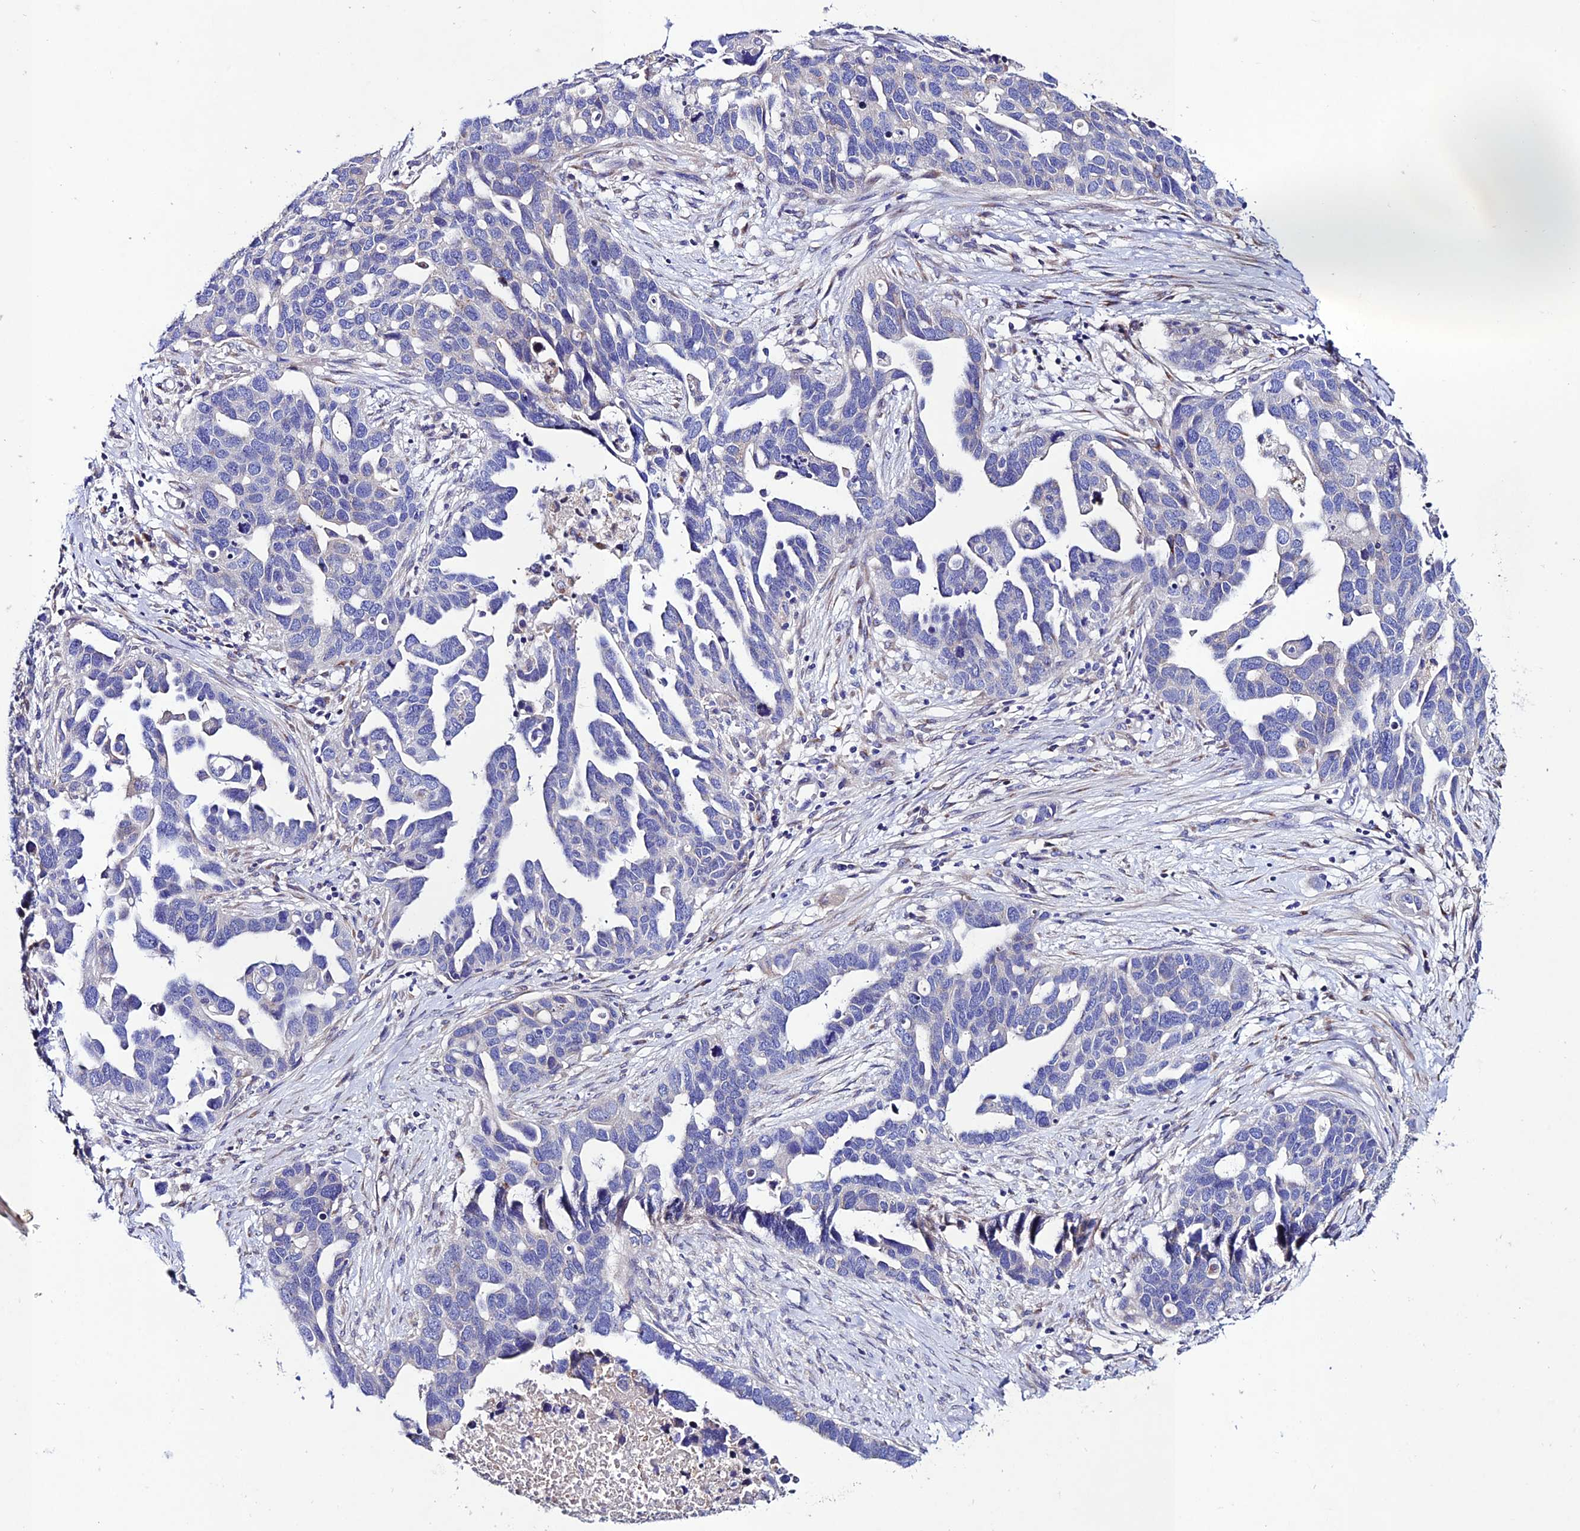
{"staining": {"intensity": "negative", "quantity": "none", "location": "none"}, "tissue": "ovarian cancer", "cell_type": "Tumor cells", "image_type": "cancer", "snomed": [{"axis": "morphology", "description": "Cystadenocarcinoma, serous, NOS"}, {"axis": "topography", "description": "Ovary"}], "caption": "Immunohistochemistry histopathology image of ovarian cancer stained for a protein (brown), which shows no expression in tumor cells. Brightfield microscopy of IHC stained with DAB (brown) and hematoxylin (blue), captured at high magnification.", "gene": "OR51Q1", "patient": {"sex": "female", "age": 54}}